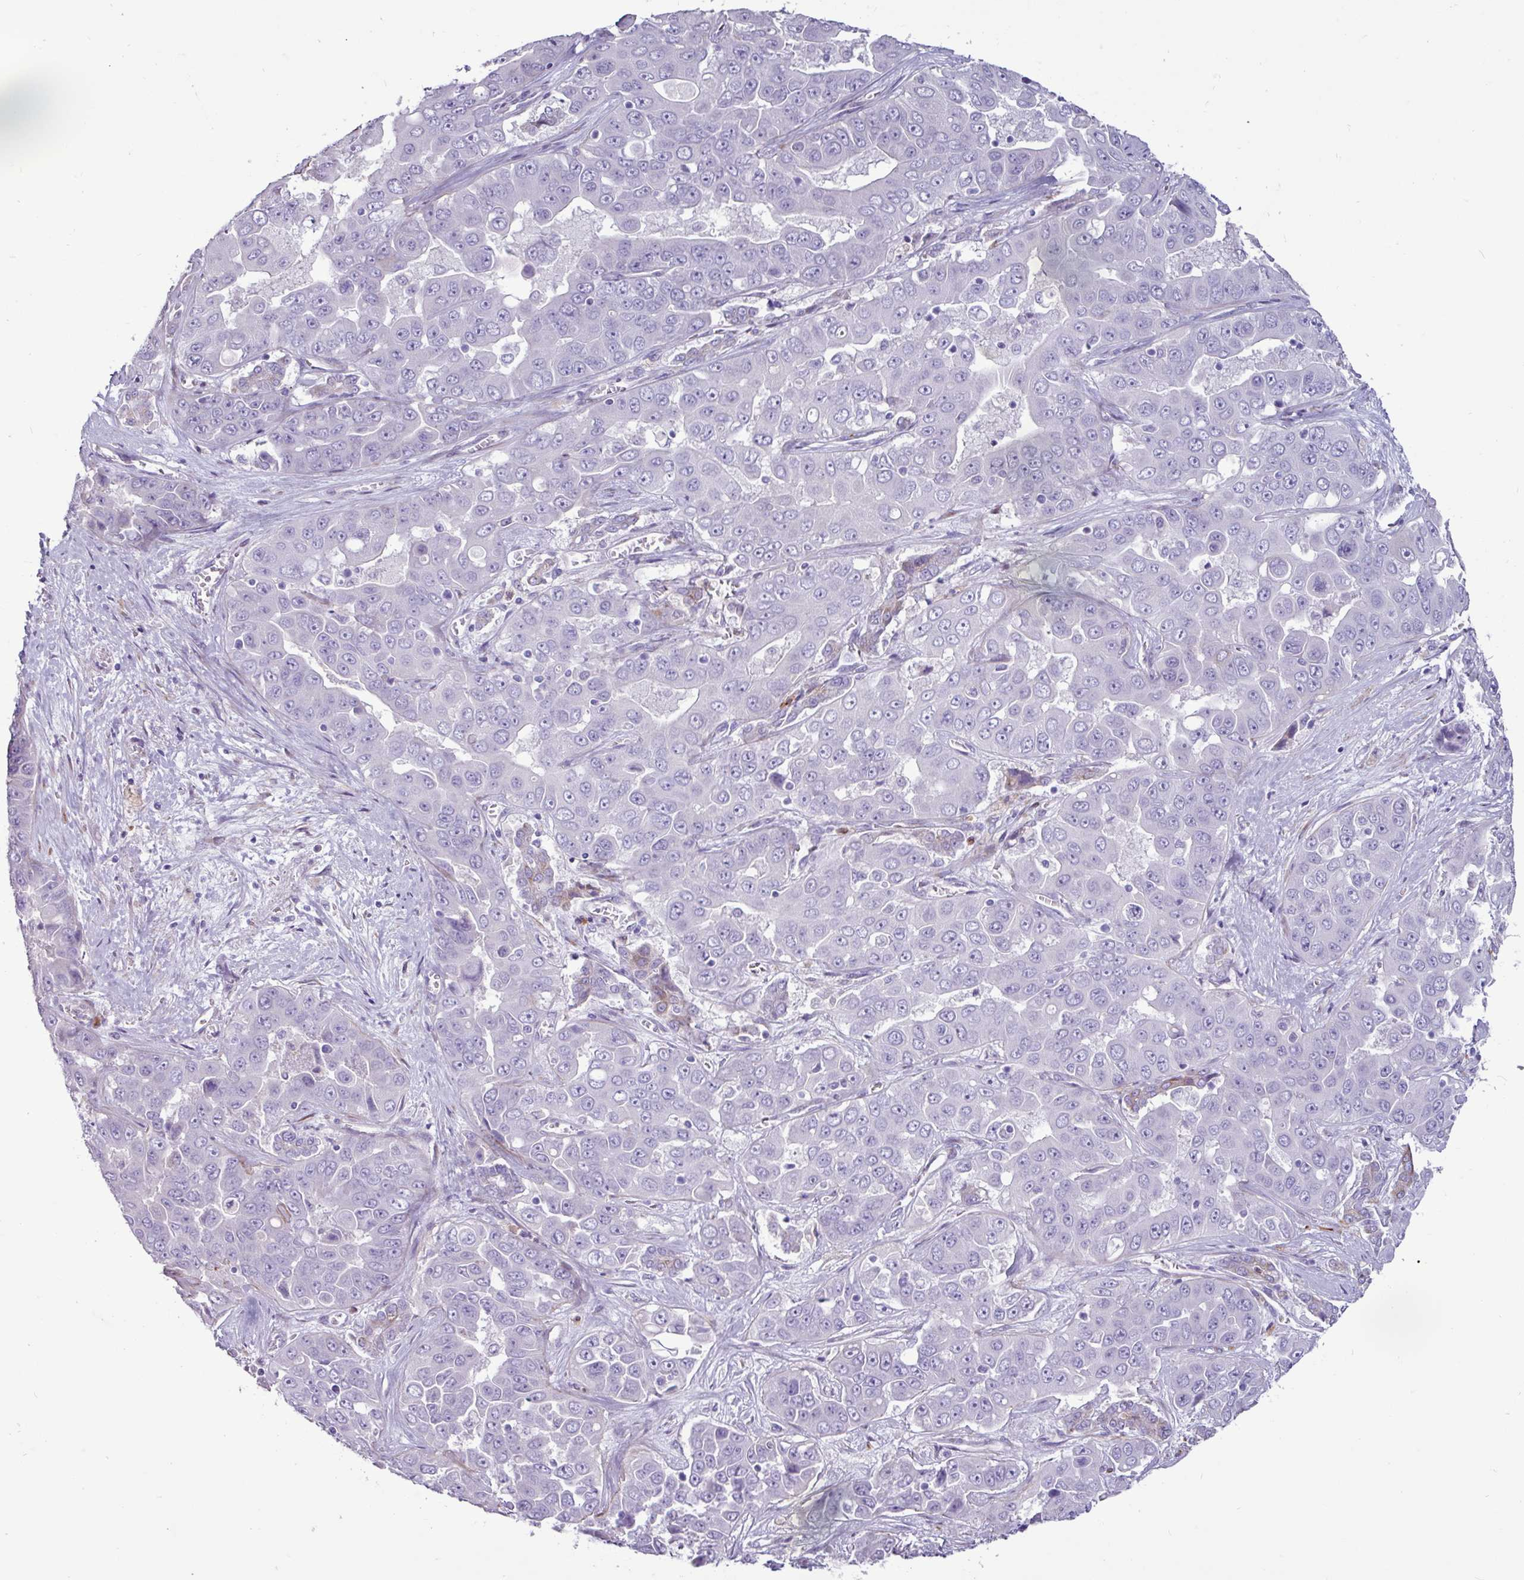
{"staining": {"intensity": "negative", "quantity": "none", "location": "none"}, "tissue": "liver cancer", "cell_type": "Tumor cells", "image_type": "cancer", "snomed": [{"axis": "morphology", "description": "Cholangiocarcinoma"}, {"axis": "topography", "description": "Liver"}], "caption": "Immunohistochemistry image of neoplastic tissue: human cholangiocarcinoma (liver) stained with DAB reveals no significant protein expression in tumor cells.", "gene": "PPP1R35", "patient": {"sex": "female", "age": 52}}